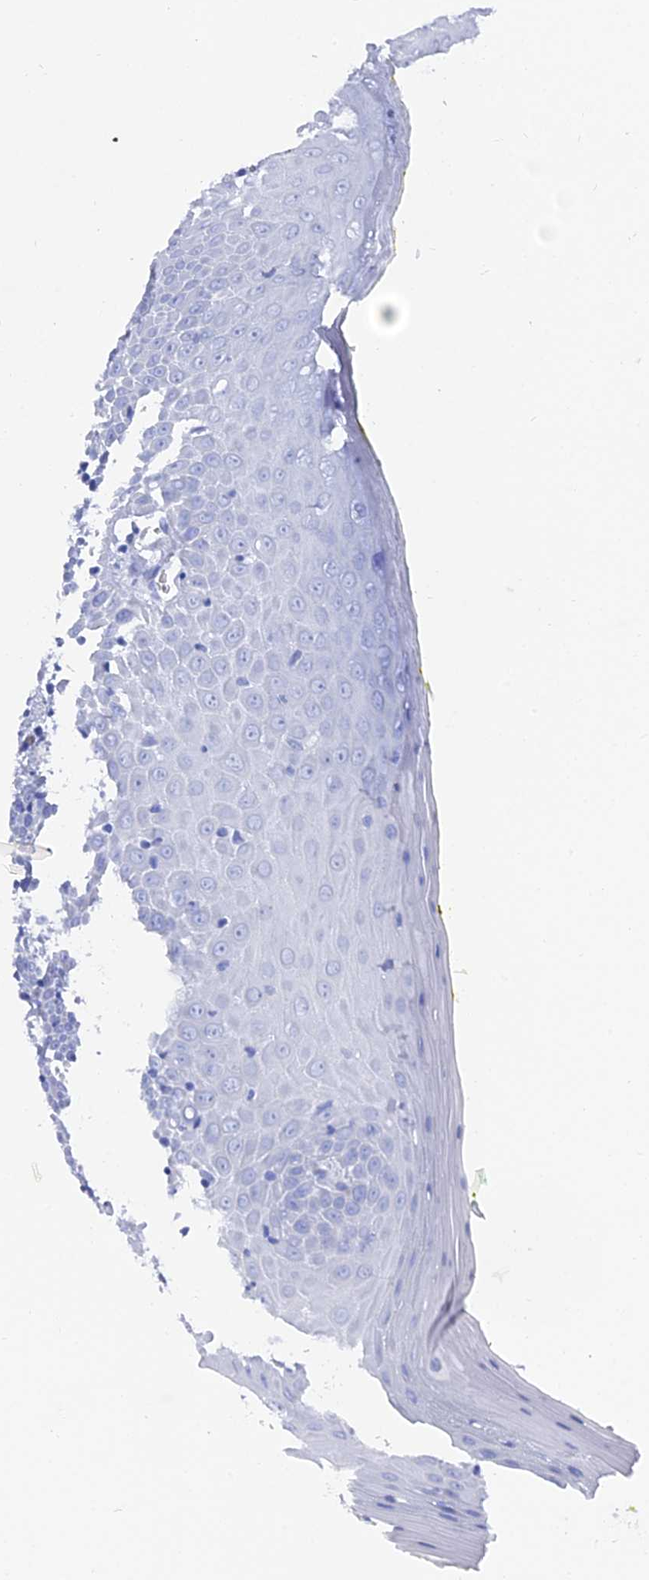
{"staining": {"intensity": "negative", "quantity": "none", "location": "none"}, "tissue": "oral mucosa", "cell_type": "Squamous epithelial cells", "image_type": "normal", "snomed": [{"axis": "morphology", "description": "Normal tissue, NOS"}, {"axis": "morphology", "description": "Squamous cell carcinoma, NOS"}, {"axis": "topography", "description": "Oral tissue"}, {"axis": "topography", "description": "Head-Neck"}], "caption": "Protein analysis of normal oral mucosa reveals no significant positivity in squamous epithelial cells. (Brightfield microscopy of DAB (3,3'-diaminobenzidine) immunohistochemistry (IHC) at high magnification).", "gene": "ENPP3", "patient": {"sex": "female", "age": 70}}